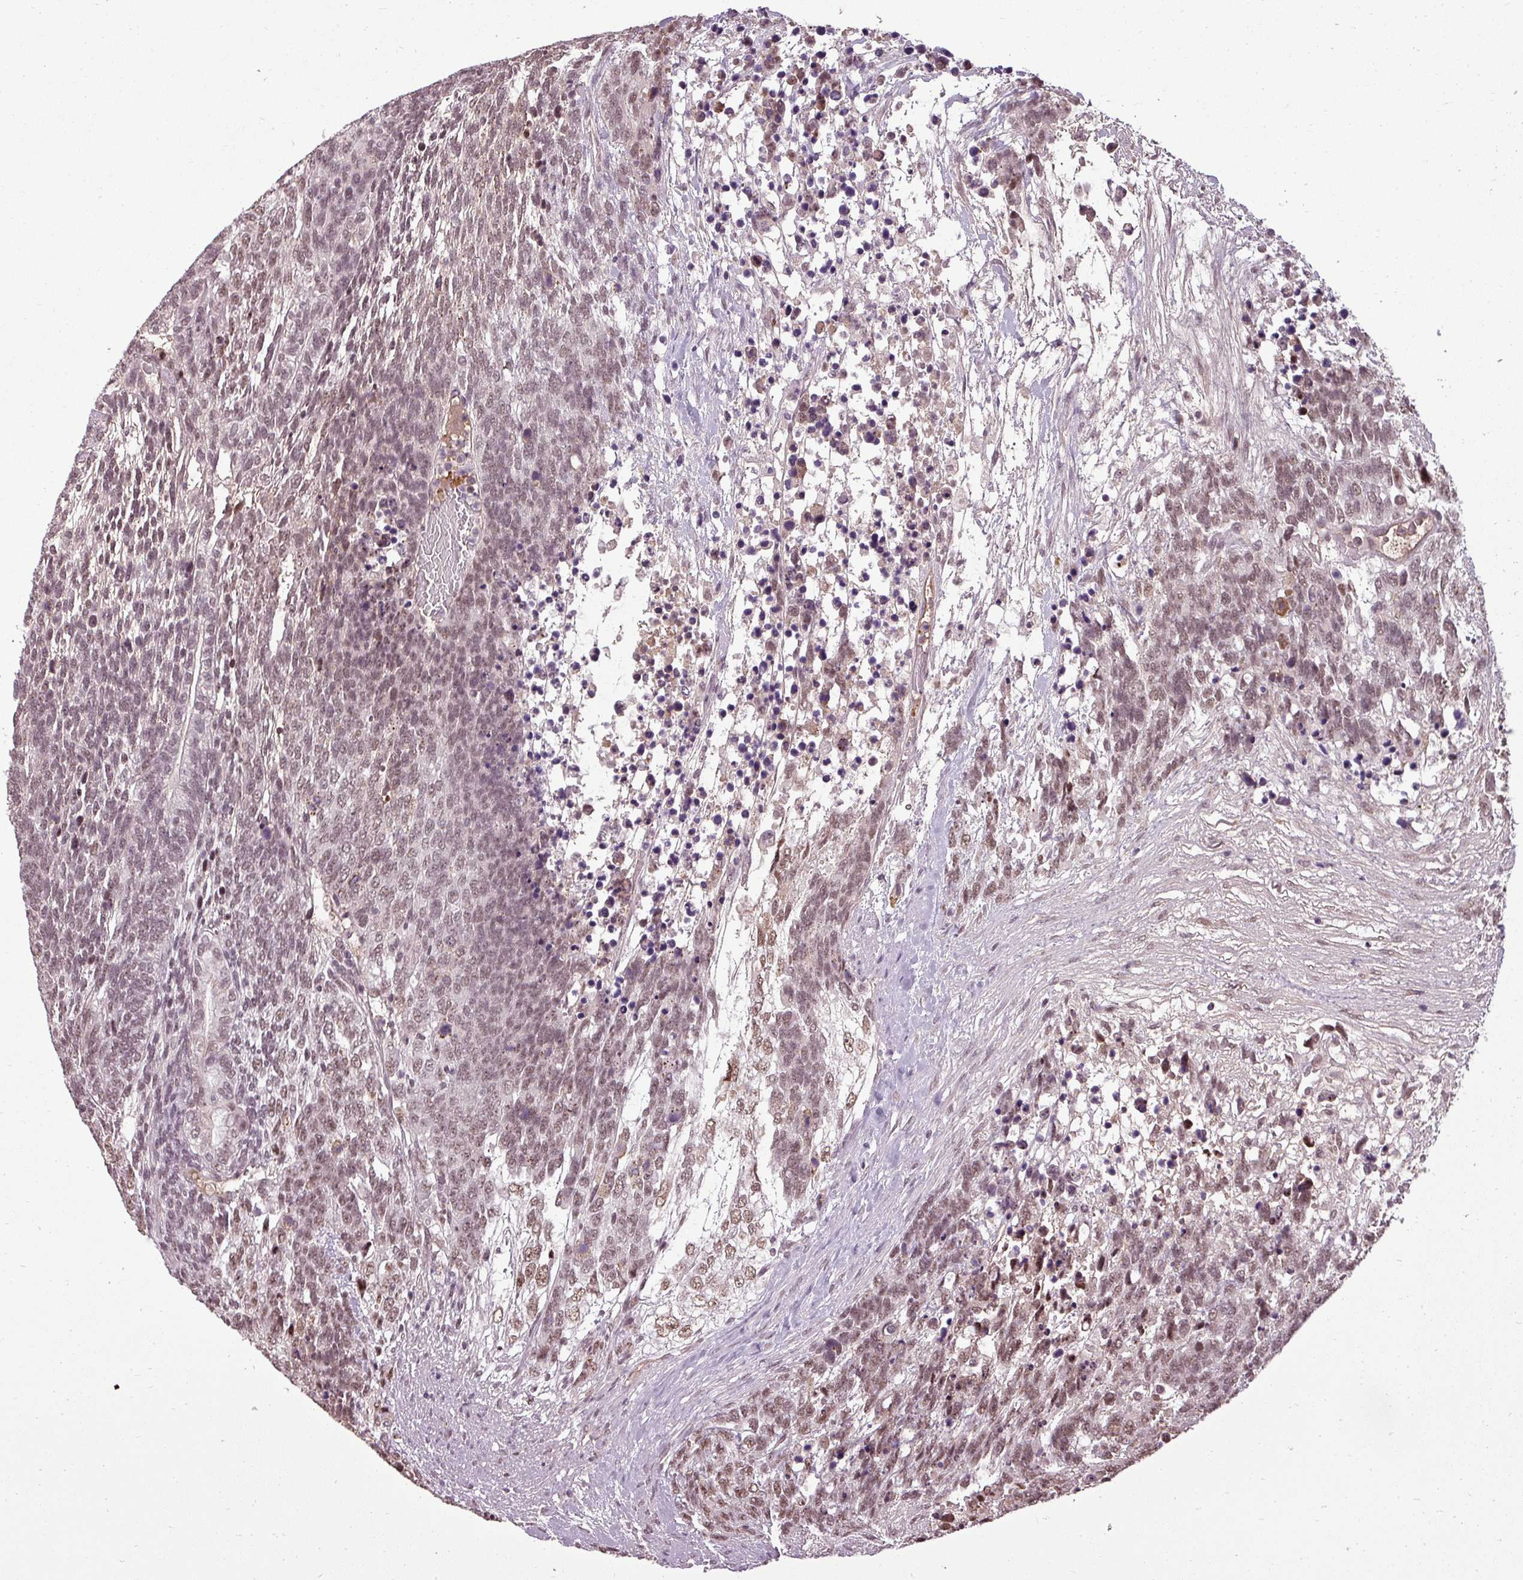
{"staining": {"intensity": "moderate", "quantity": ">75%", "location": "nuclear"}, "tissue": "testis cancer", "cell_type": "Tumor cells", "image_type": "cancer", "snomed": [{"axis": "morphology", "description": "Carcinoma, Embryonal, NOS"}, {"axis": "topography", "description": "Testis"}], "caption": "Immunohistochemistry (IHC) of testis cancer shows medium levels of moderate nuclear positivity in approximately >75% of tumor cells.", "gene": "BCAS3", "patient": {"sex": "male", "age": 23}}